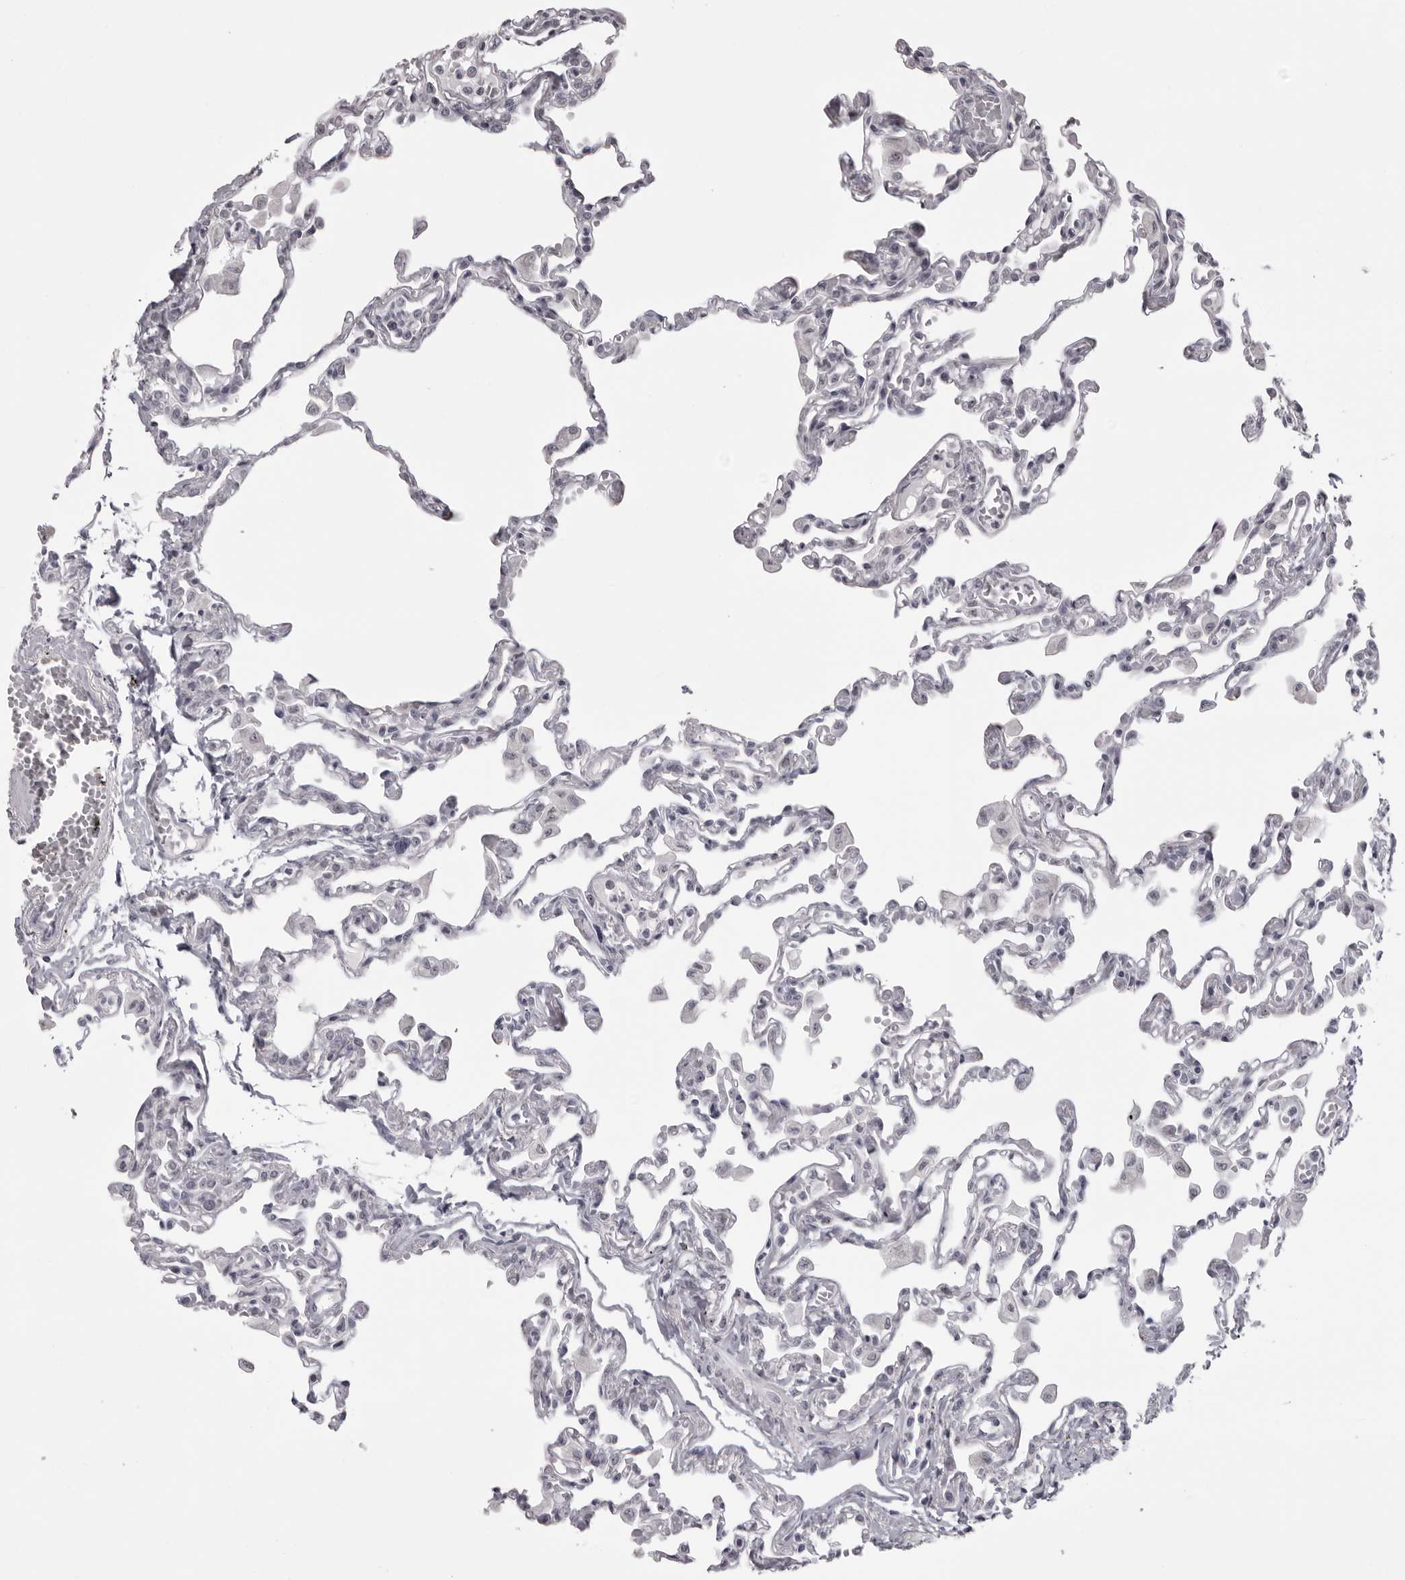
{"staining": {"intensity": "negative", "quantity": "none", "location": "none"}, "tissue": "lung", "cell_type": "Alveolar cells", "image_type": "normal", "snomed": [{"axis": "morphology", "description": "Normal tissue, NOS"}, {"axis": "topography", "description": "Bronchus"}, {"axis": "topography", "description": "Lung"}], "caption": "This is a histopathology image of immunohistochemistry staining of unremarkable lung, which shows no expression in alveolar cells.", "gene": "HELZ", "patient": {"sex": "female", "age": 49}}